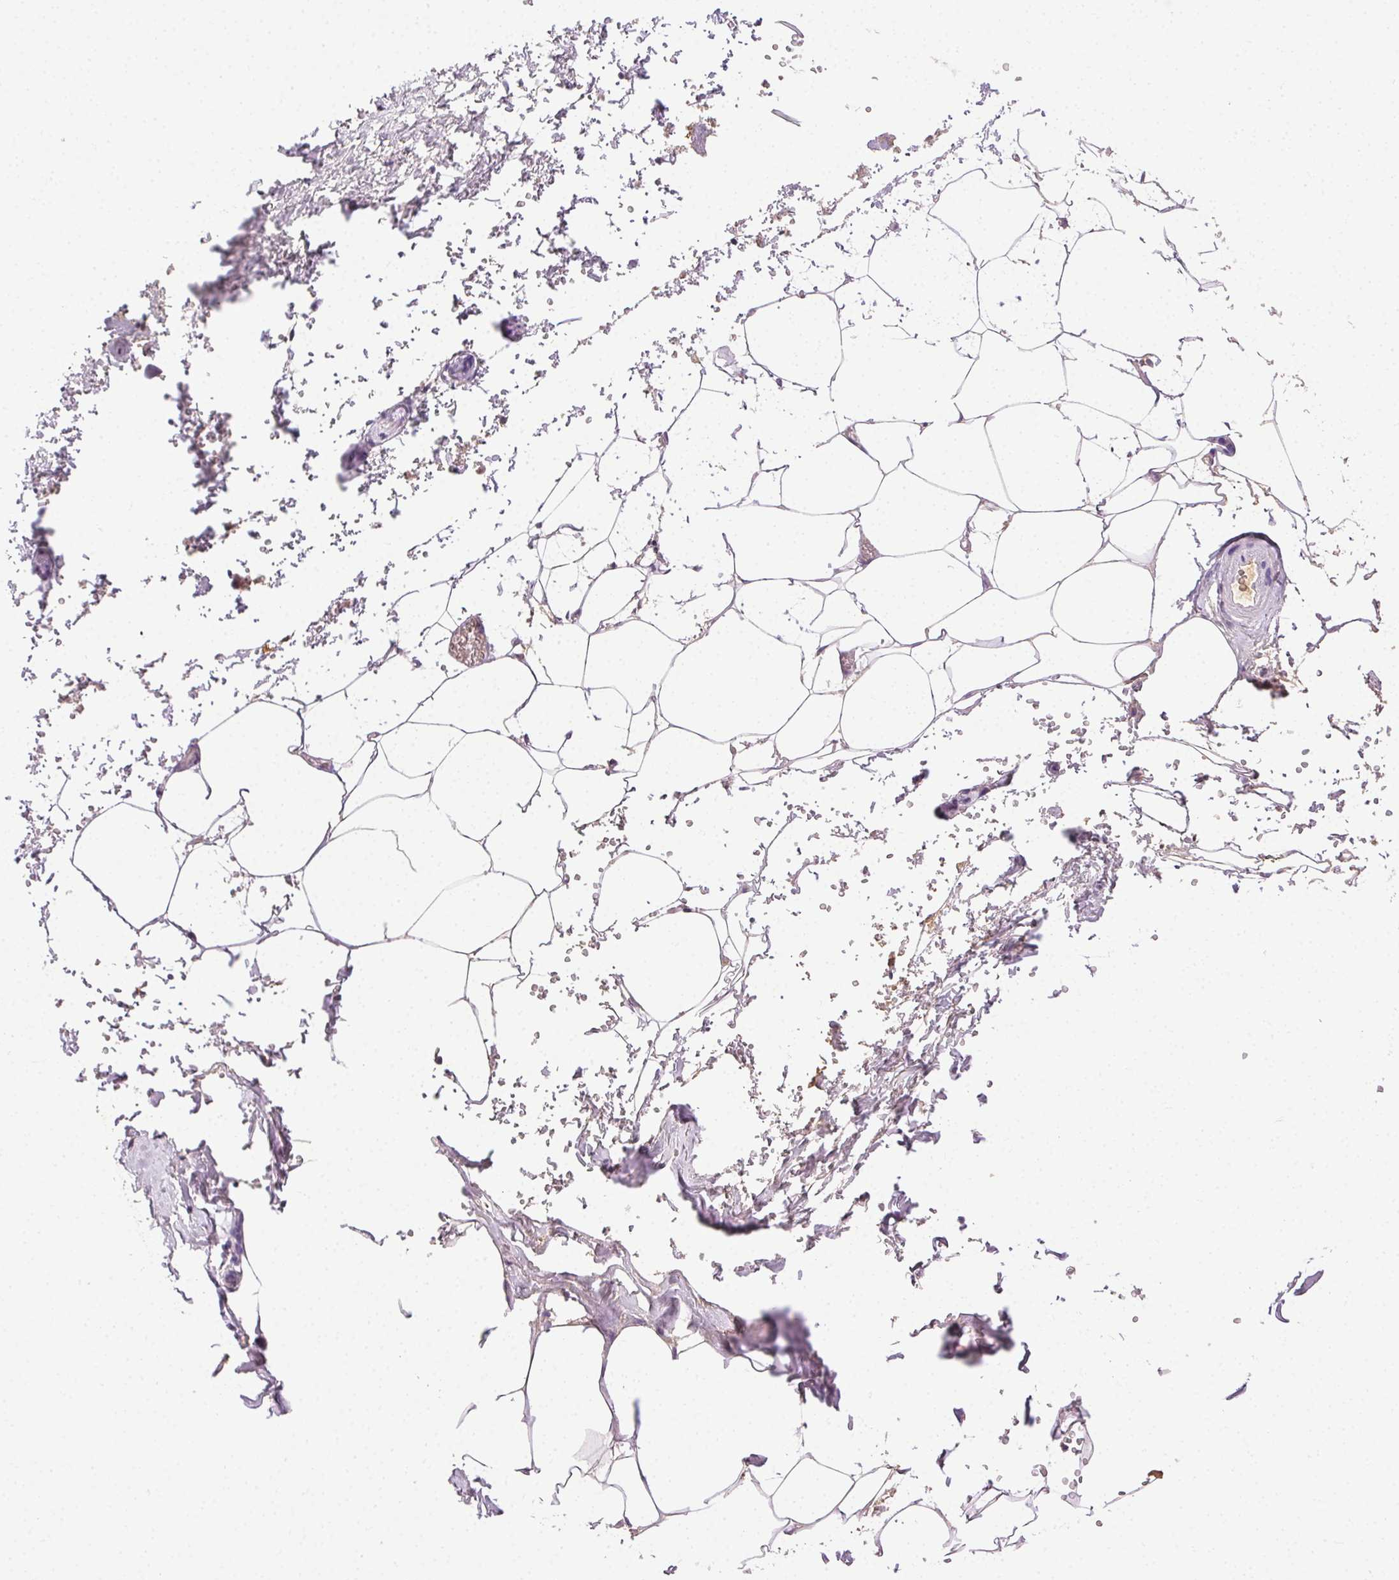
{"staining": {"intensity": "negative", "quantity": "none", "location": "none"}, "tissue": "adipose tissue", "cell_type": "Adipocytes", "image_type": "normal", "snomed": [{"axis": "morphology", "description": "Normal tissue, NOS"}, {"axis": "topography", "description": "Prostate"}, {"axis": "topography", "description": "Peripheral nerve tissue"}], "caption": "IHC micrograph of benign adipose tissue: adipose tissue stained with DAB exhibits no significant protein staining in adipocytes.", "gene": "BPIFB2", "patient": {"sex": "male", "age": 55}}